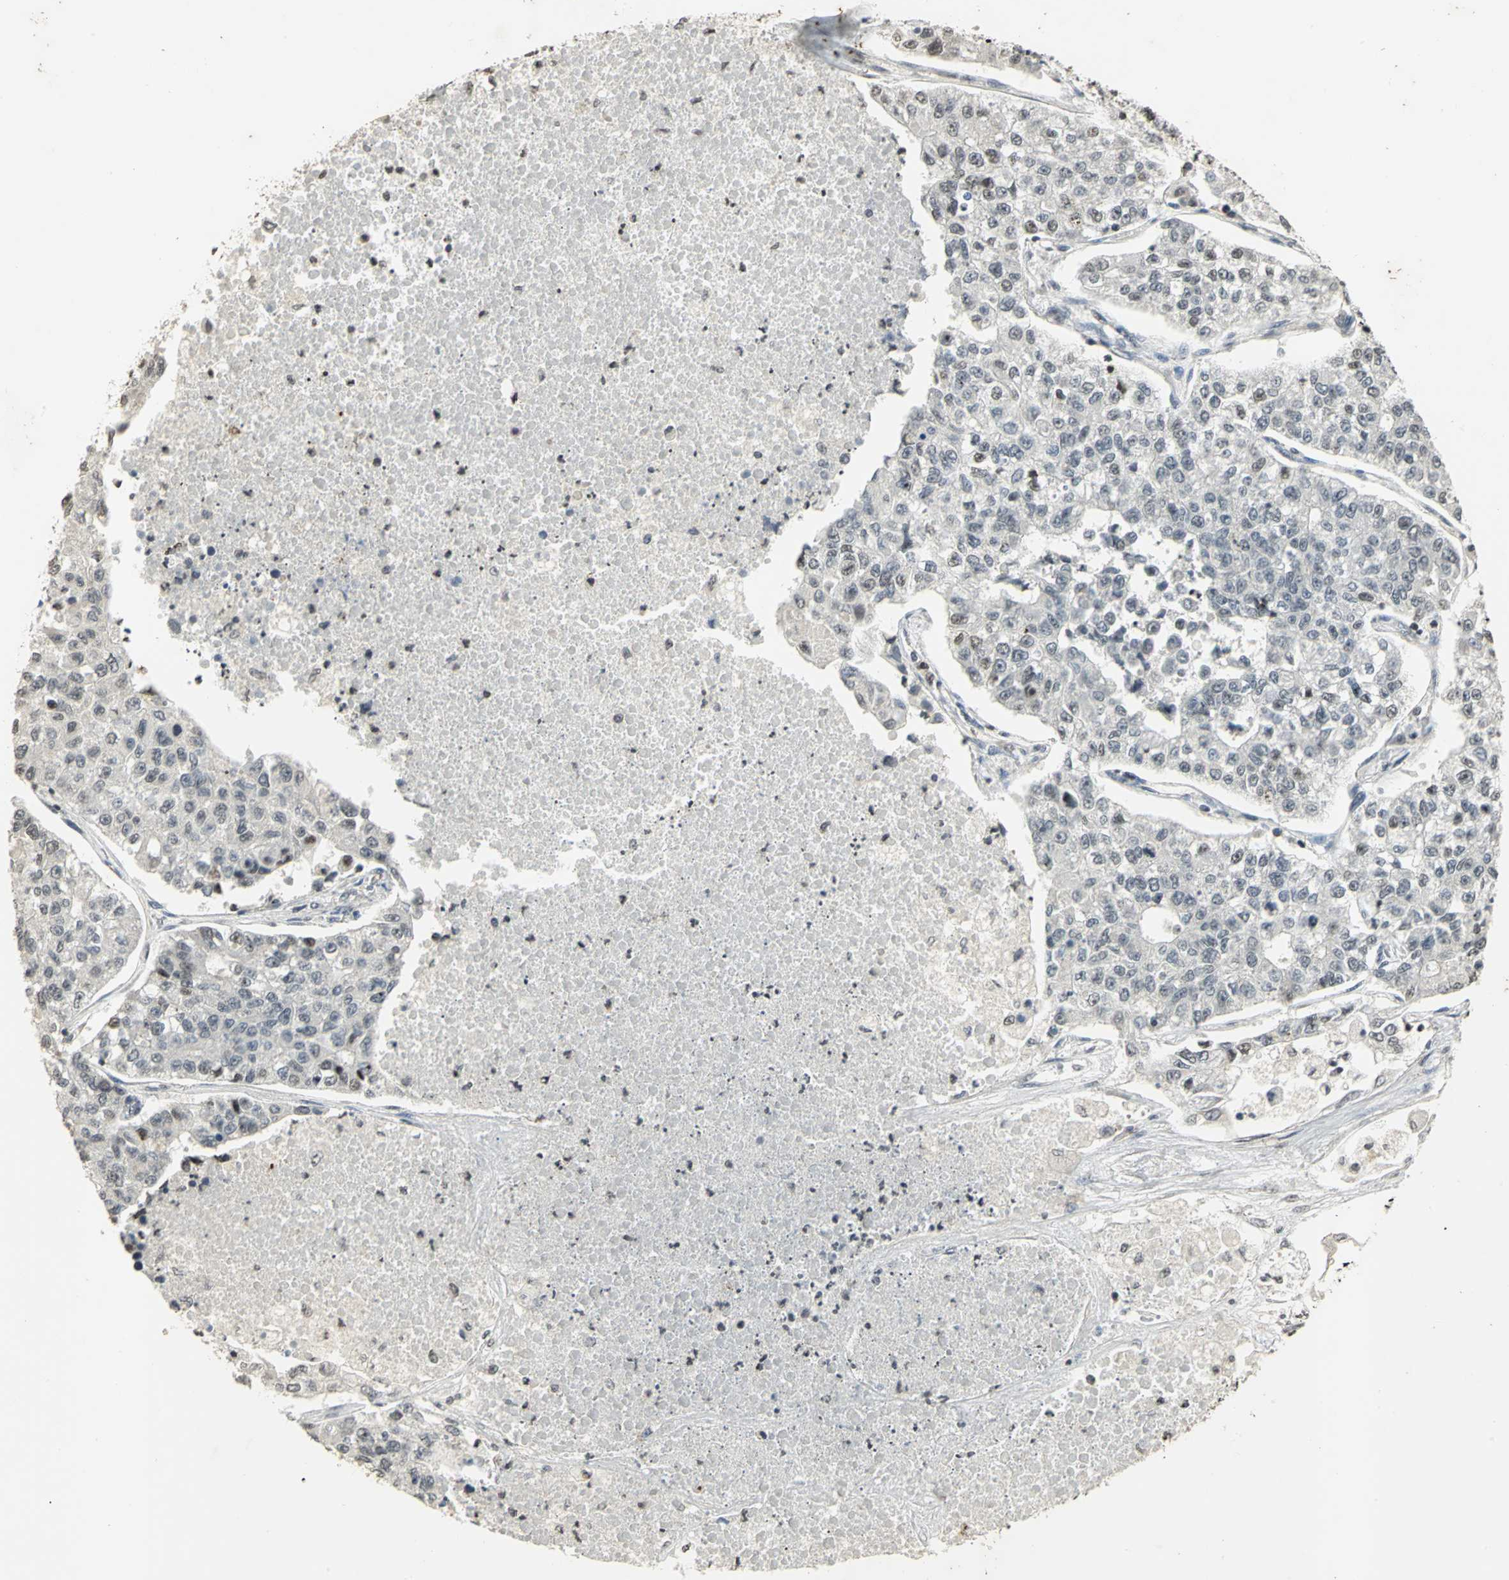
{"staining": {"intensity": "negative", "quantity": "none", "location": "none"}, "tissue": "lung cancer", "cell_type": "Tumor cells", "image_type": "cancer", "snomed": [{"axis": "morphology", "description": "Adenocarcinoma, NOS"}, {"axis": "topography", "description": "Lung"}], "caption": "A histopathology image of human lung cancer is negative for staining in tumor cells.", "gene": "IL16", "patient": {"sex": "male", "age": 49}}